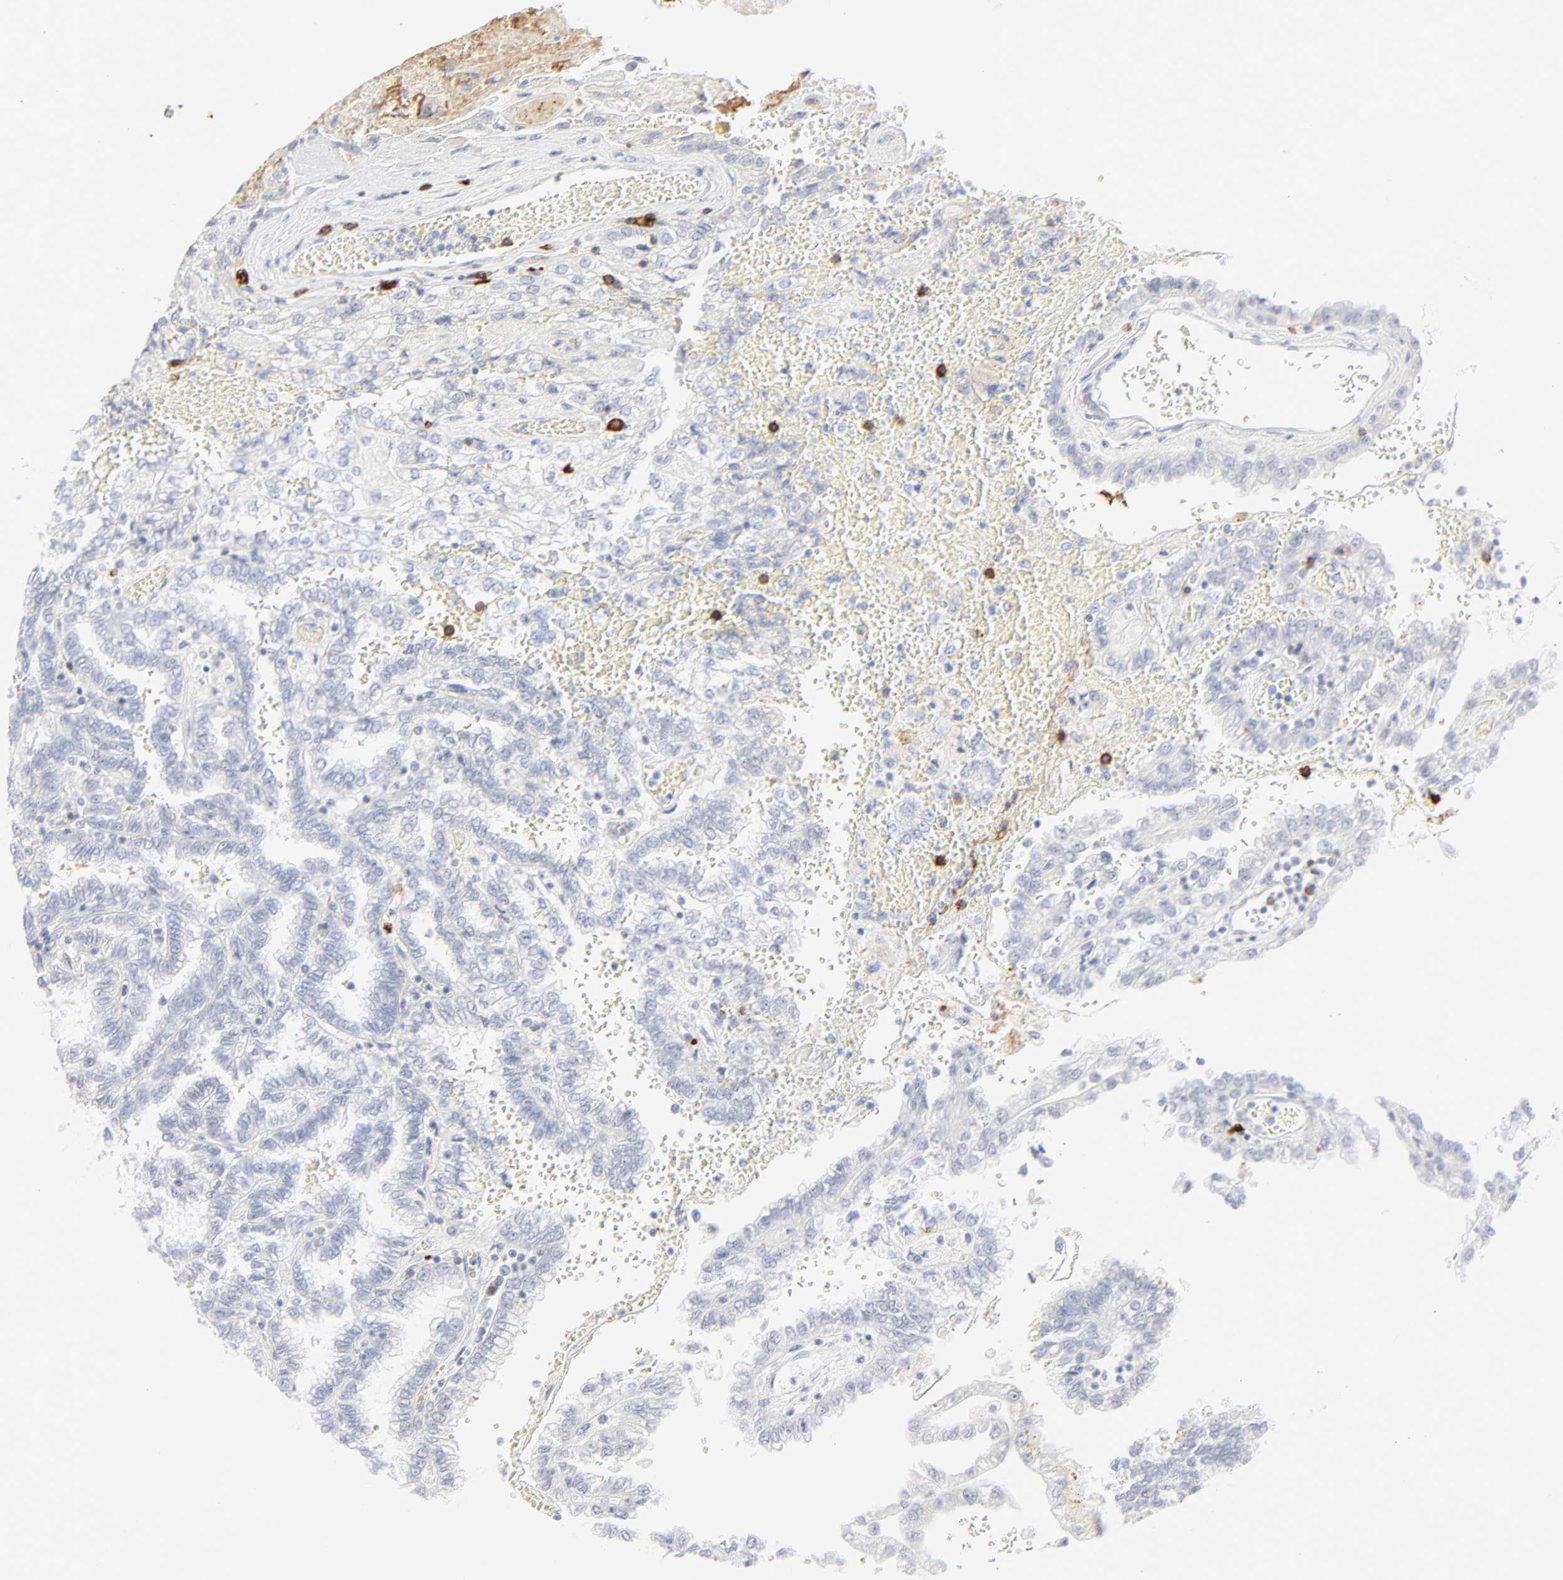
{"staining": {"intensity": "negative", "quantity": "none", "location": "none"}, "tissue": "renal cancer", "cell_type": "Tumor cells", "image_type": "cancer", "snomed": [{"axis": "morphology", "description": "Inflammation, NOS"}, {"axis": "morphology", "description": "Adenocarcinoma, NOS"}, {"axis": "topography", "description": "Kidney"}], "caption": "DAB immunohistochemical staining of renal adenocarcinoma displays no significant positivity in tumor cells.", "gene": "CCR7", "patient": {"sex": "male", "age": 68}}